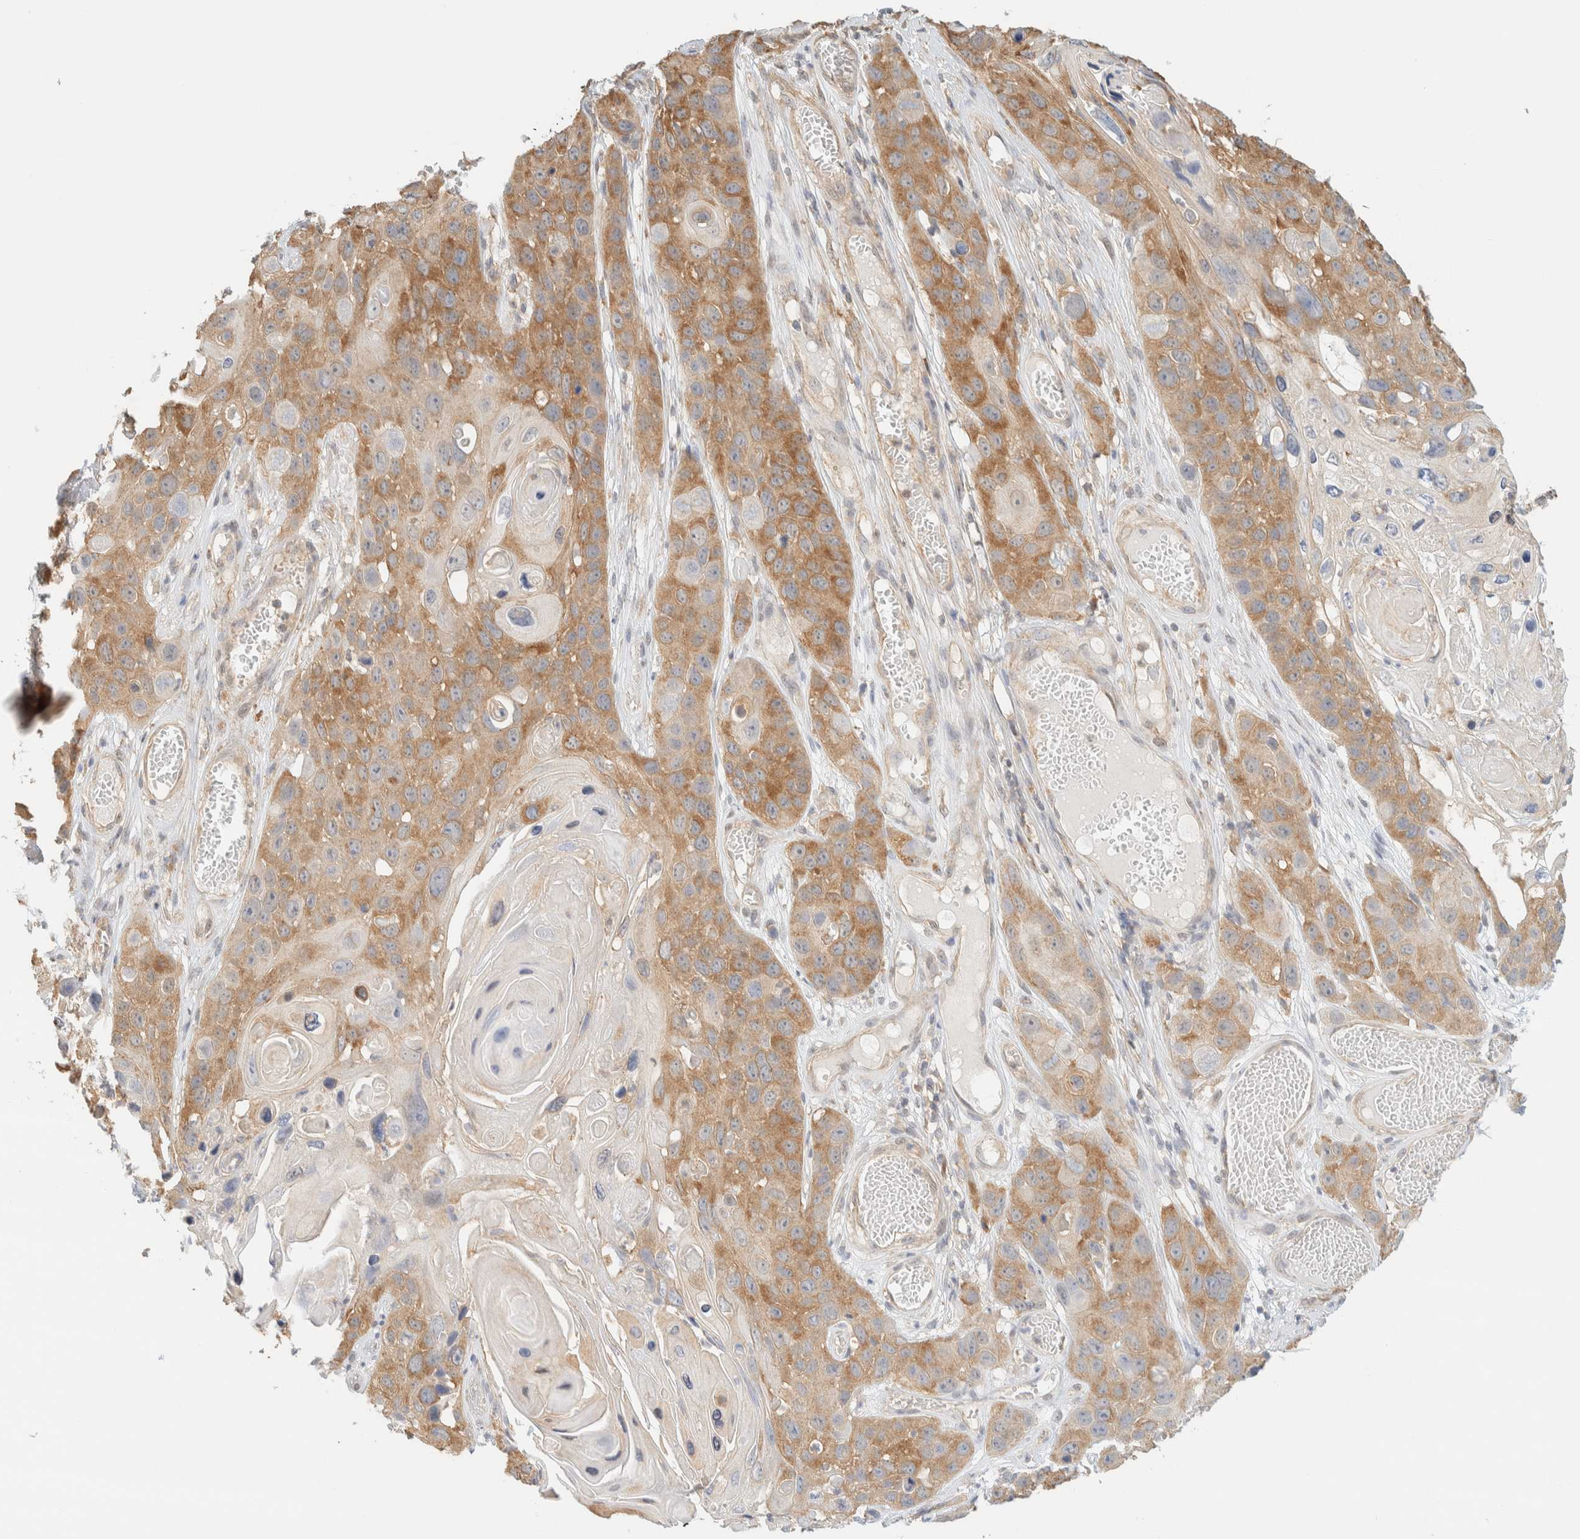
{"staining": {"intensity": "moderate", "quantity": ">75%", "location": "cytoplasmic/membranous"}, "tissue": "skin cancer", "cell_type": "Tumor cells", "image_type": "cancer", "snomed": [{"axis": "morphology", "description": "Squamous cell carcinoma, NOS"}, {"axis": "topography", "description": "Skin"}], "caption": "Brown immunohistochemical staining in squamous cell carcinoma (skin) shows moderate cytoplasmic/membranous positivity in about >75% of tumor cells. (DAB IHC with brightfield microscopy, high magnification).", "gene": "TBC1D8B", "patient": {"sex": "male", "age": 55}}